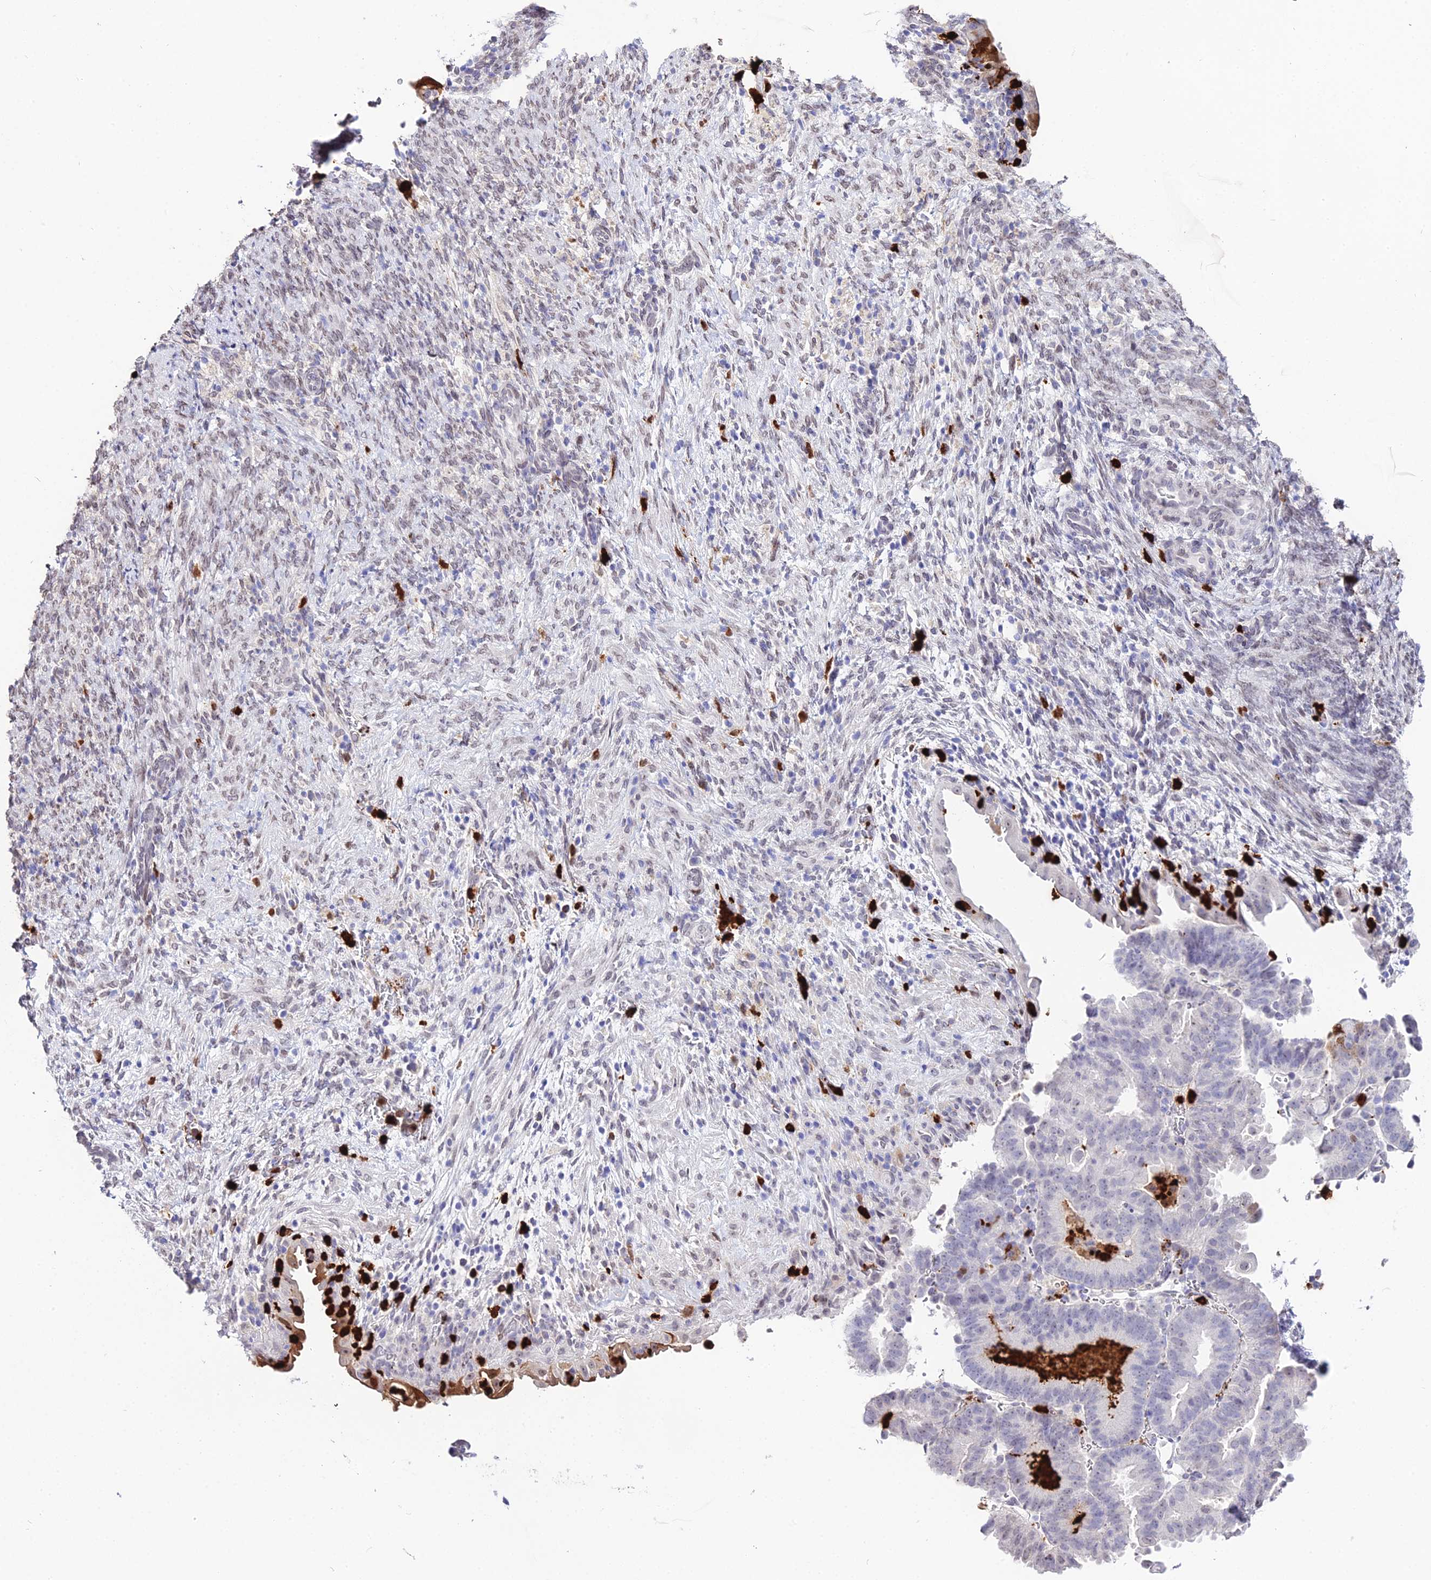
{"staining": {"intensity": "negative", "quantity": "none", "location": "none"}, "tissue": "endometrial cancer", "cell_type": "Tumor cells", "image_type": "cancer", "snomed": [{"axis": "morphology", "description": "Adenocarcinoma, NOS"}, {"axis": "topography", "description": "Endometrium"}], "caption": "DAB immunohistochemical staining of human adenocarcinoma (endometrial) displays no significant positivity in tumor cells. (DAB (3,3'-diaminobenzidine) immunohistochemistry (IHC) visualized using brightfield microscopy, high magnification).", "gene": "MCM10", "patient": {"sex": "female", "age": 70}}